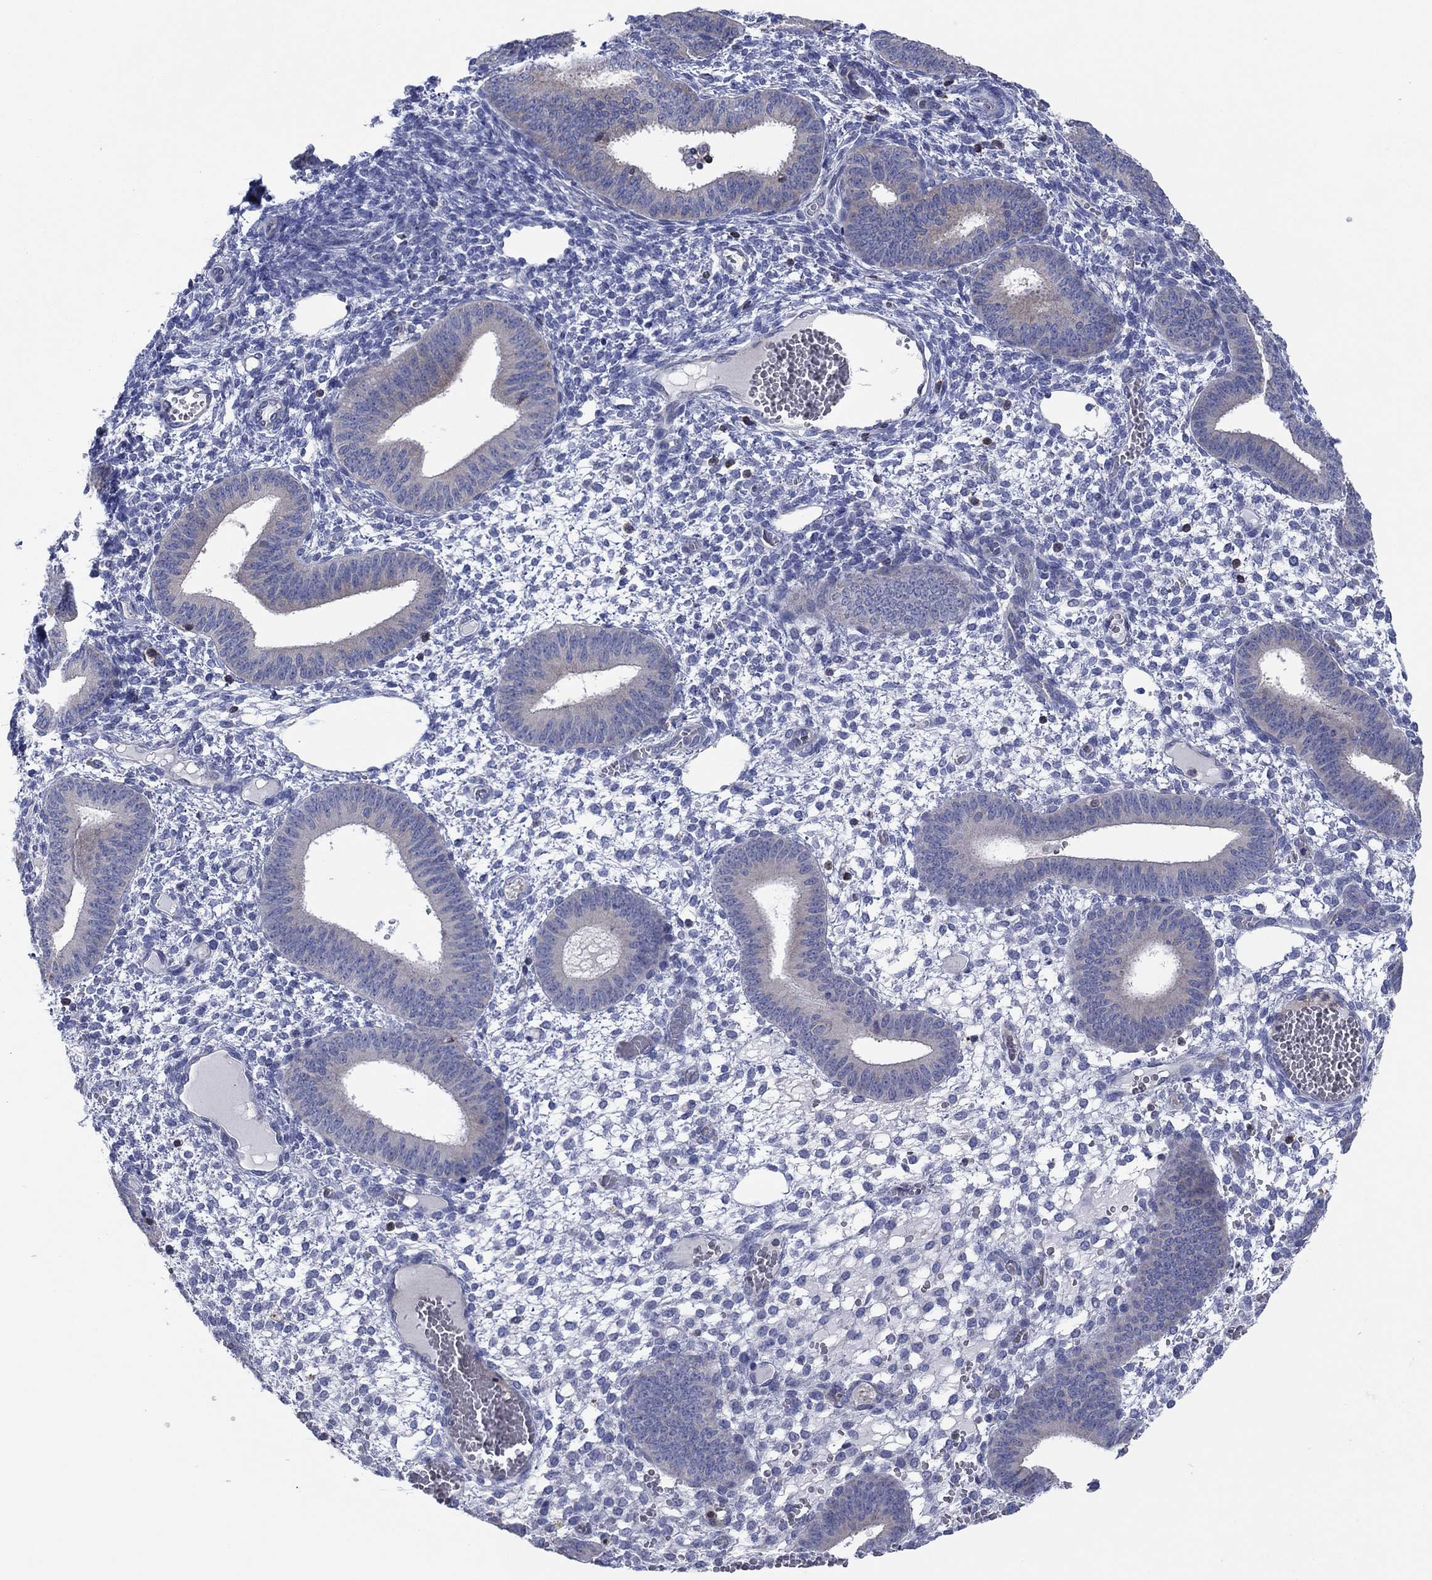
{"staining": {"intensity": "negative", "quantity": "none", "location": "none"}, "tissue": "endometrium", "cell_type": "Cells in endometrial stroma", "image_type": "normal", "snomed": [{"axis": "morphology", "description": "Normal tissue, NOS"}, {"axis": "topography", "description": "Endometrium"}], "caption": "Endometrium stained for a protein using immunohistochemistry exhibits no expression cells in endometrial stroma.", "gene": "PVR", "patient": {"sex": "female", "age": 42}}